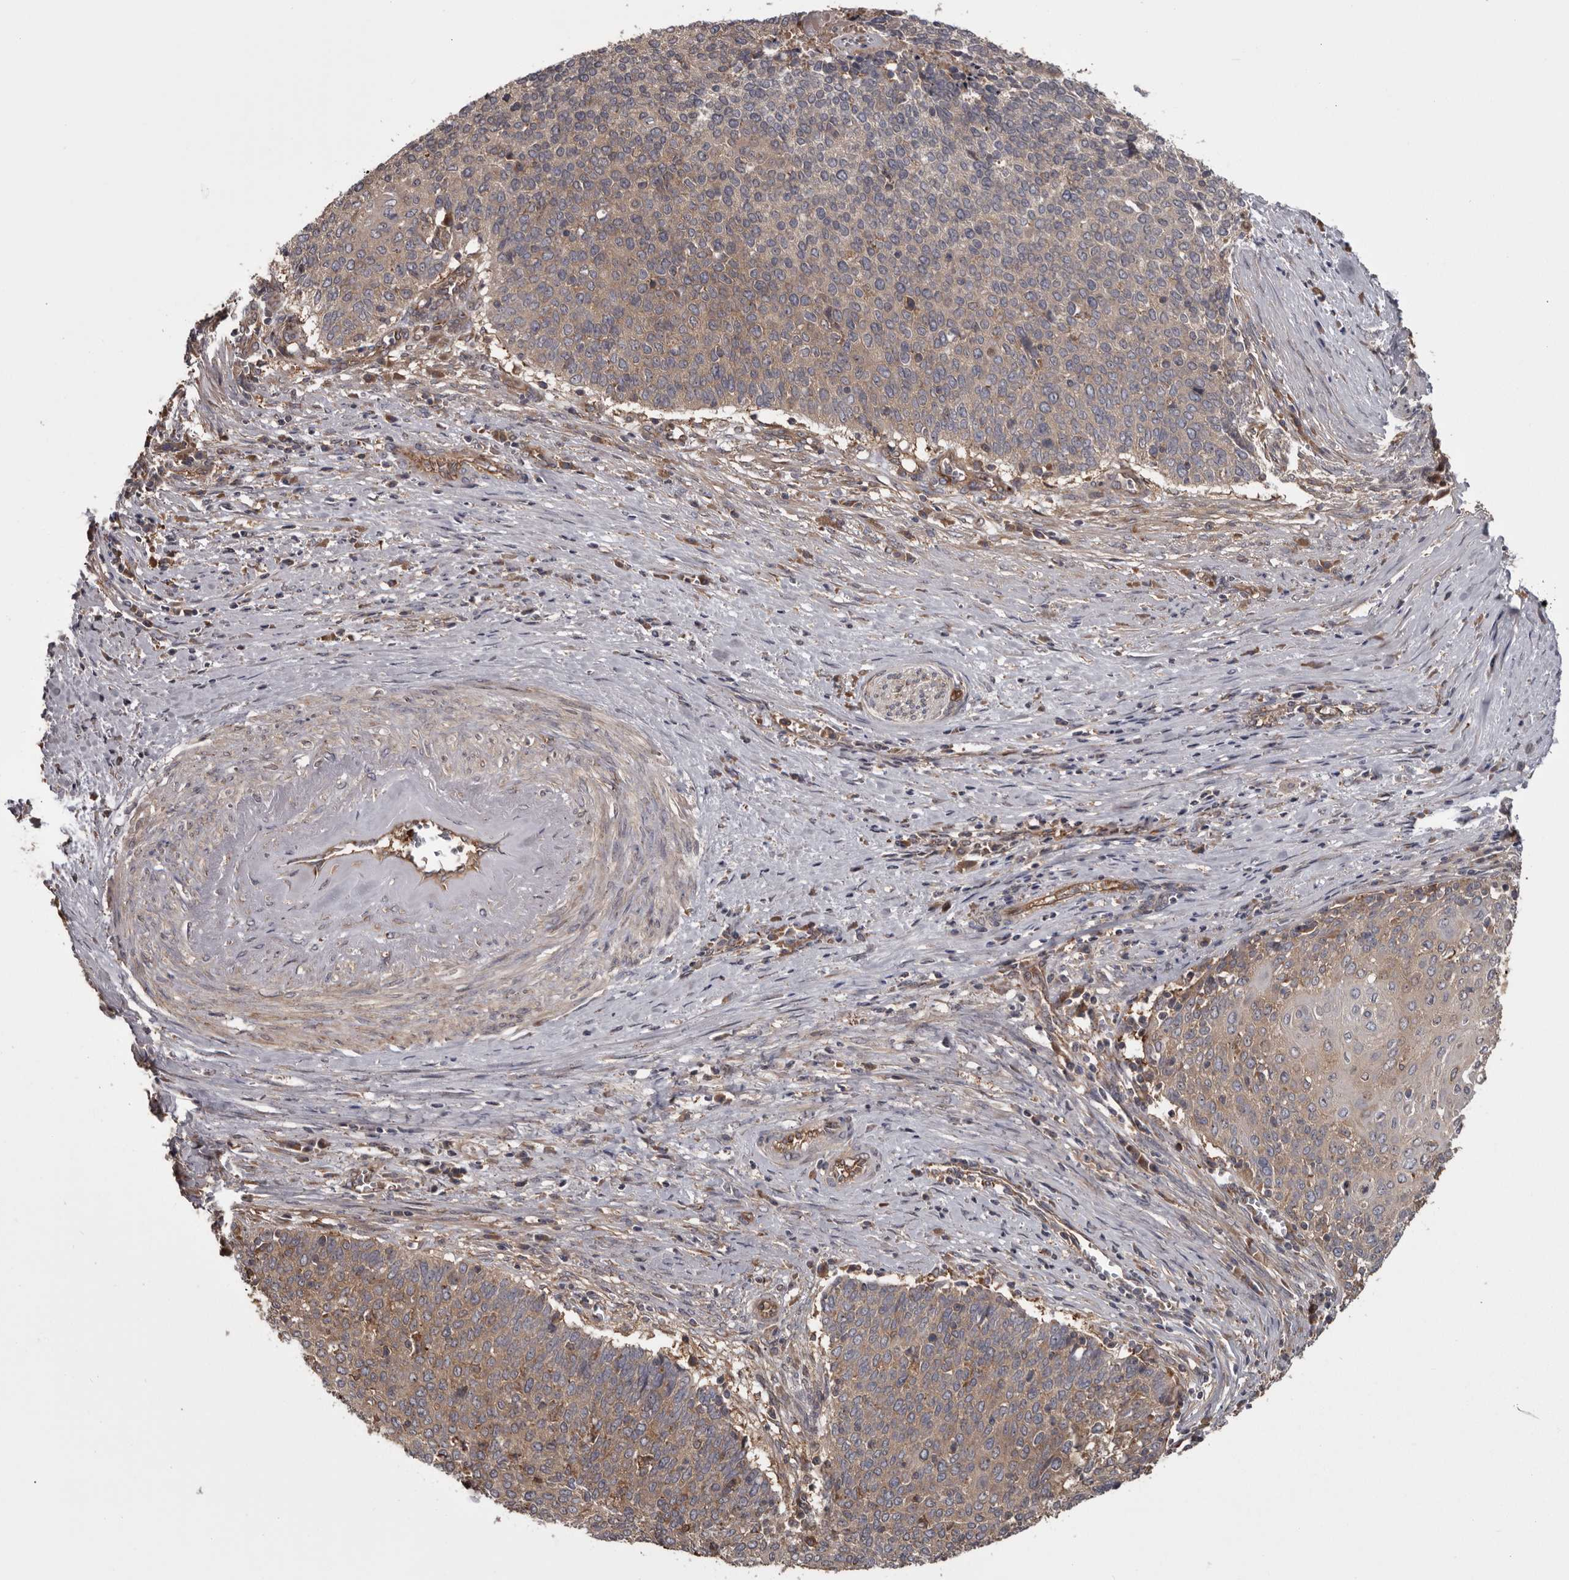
{"staining": {"intensity": "moderate", "quantity": "25%-75%", "location": "cytoplasmic/membranous"}, "tissue": "cervical cancer", "cell_type": "Tumor cells", "image_type": "cancer", "snomed": [{"axis": "morphology", "description": "Squamous cell carcinoma, NOS"}, {"axis": "topography", "description": "Cervix"}], "caption": "Tumor cells demonstrate medium levels of moderate cytoplasmic/membranous positivity in approximately 25%-75% of cells in cervical cancer. (Stains: DAB in brown, nuclei in blue, Microscopy: brightfield microscopy at high magnification).", "gene": "DARS1", "patient": {"sex": "female", "age": 39}}